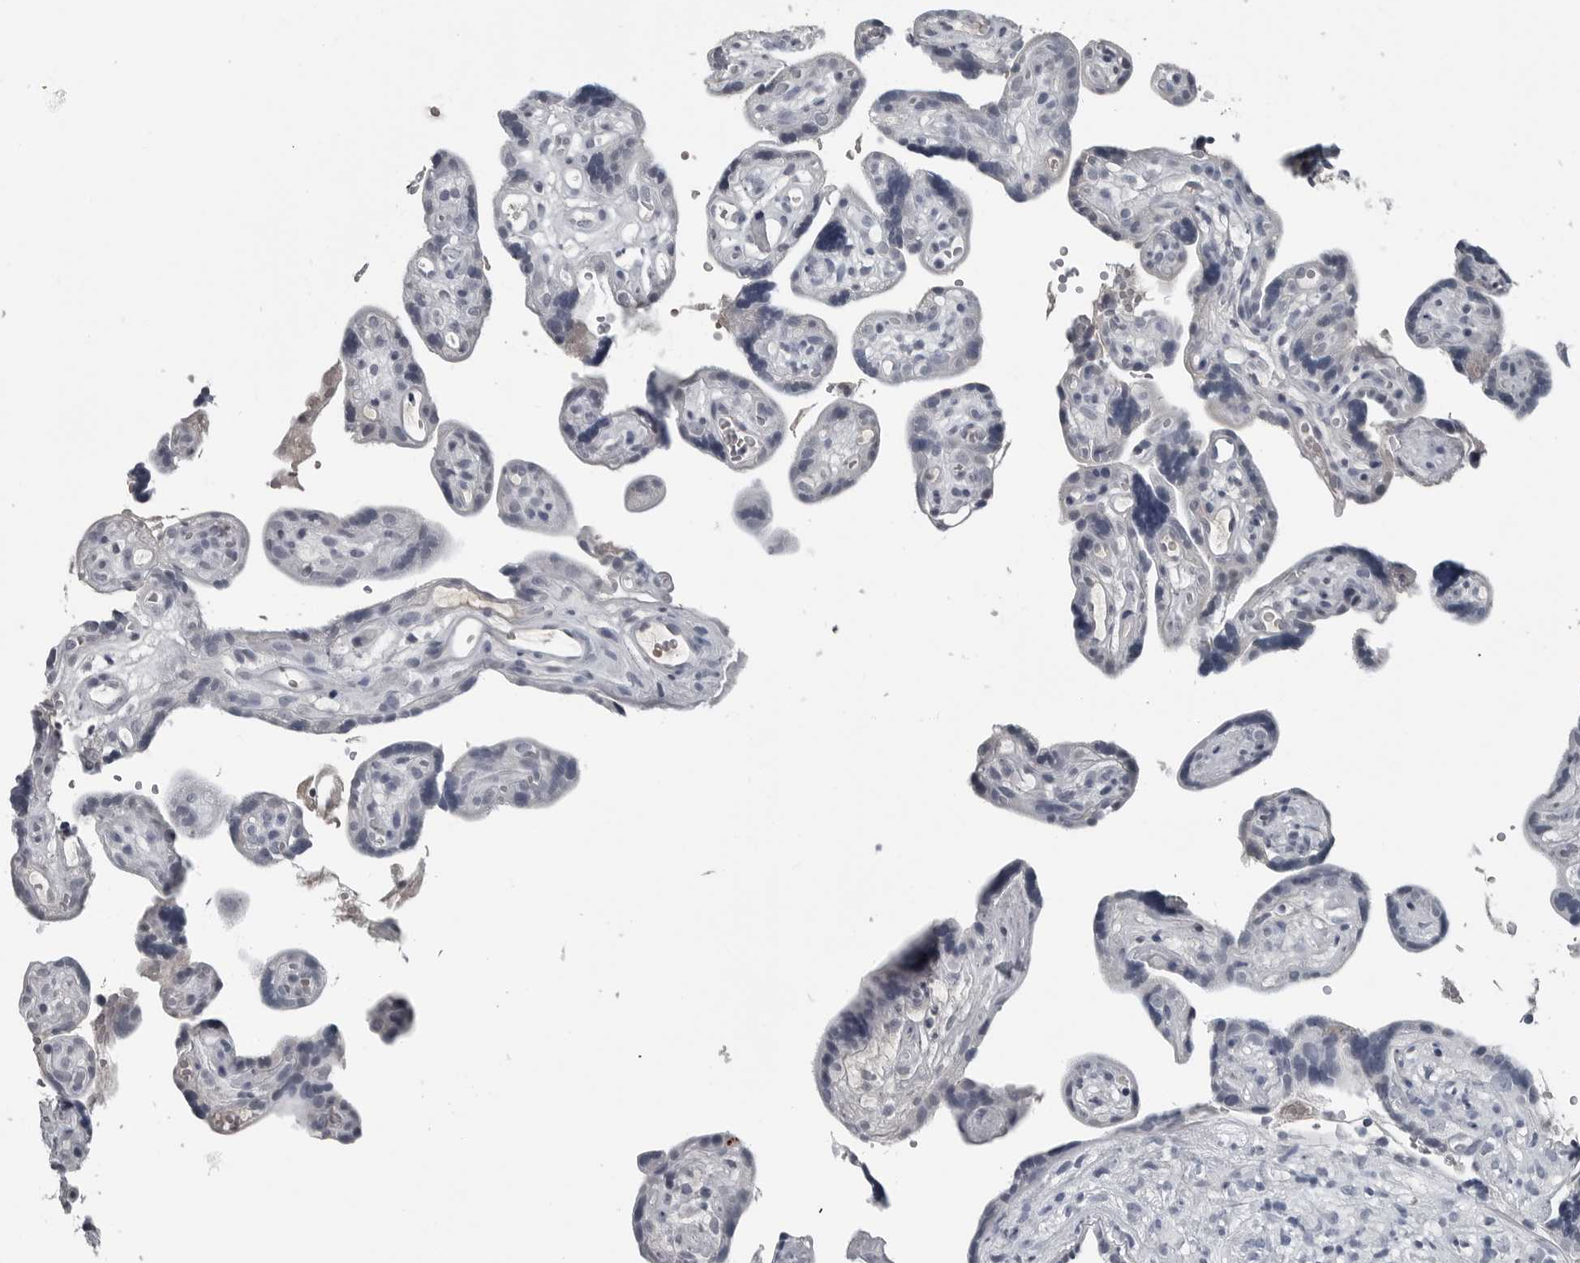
{"staining": {"intensity": "negative", "quantity": "none", "location": "none"}, "tissue": "placenta", "cell_type": "Decidual cells", "image_type": "normal", "snomed": [{"axis": "morphology", "description": "Normal tissue, NOS"}, {"axis": "topography", "description": "Placenta"}], "caption": "This is an immunohistochemistry image of unremarkable placenta. There is no positivity in decidual cells.", "gene": "SPINK1", "patient": {"sex": "female", "age": 30}}